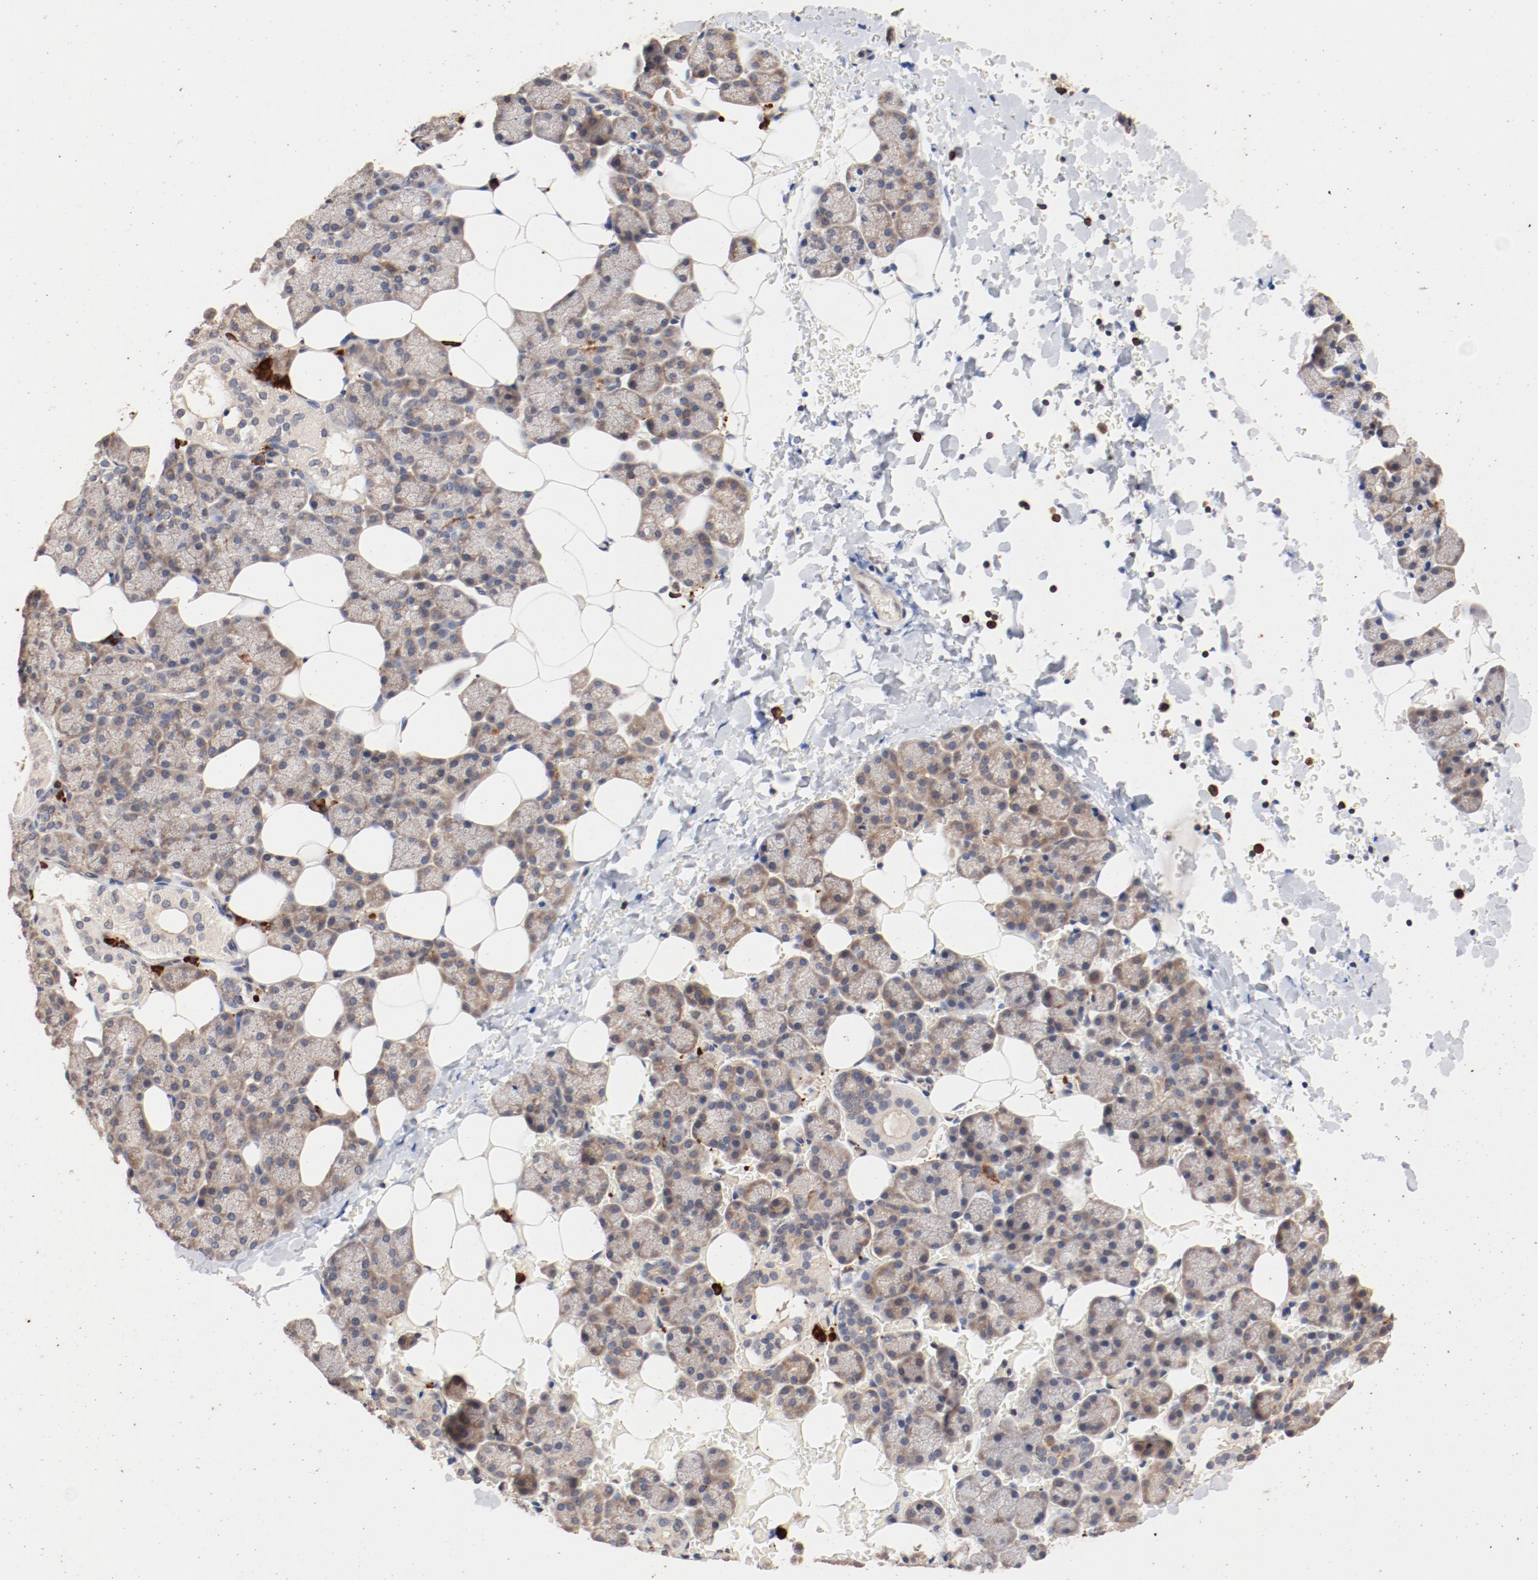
{"staining": {"intensity": "weak", "quantity": "<25%", "location": "cytoplasmic/membranous"}, "tissue": "salivary gland", "cell_type": "Glandular cells", "image_type": "normal", "snomed": [{"axis": "morphology", "description": "Normal tissue, NOS"}, {"axis": "topography", "description": "Lymph node"}, {"axis": "topography", "description": "Salivary gland"}], "caption": "An immunohistochemistry (IHC) micrograph of unremarkable salivary gland is shown. There is no staining in glandular cells of salivary gland. The staining is performed using DAB (3,3'-diaminobenzidine) brown chromogen with nuclei counter-stained in using hematoxylin.", "gene": "UBE2J1", "patient": {"sex": "male", "age": 8}}